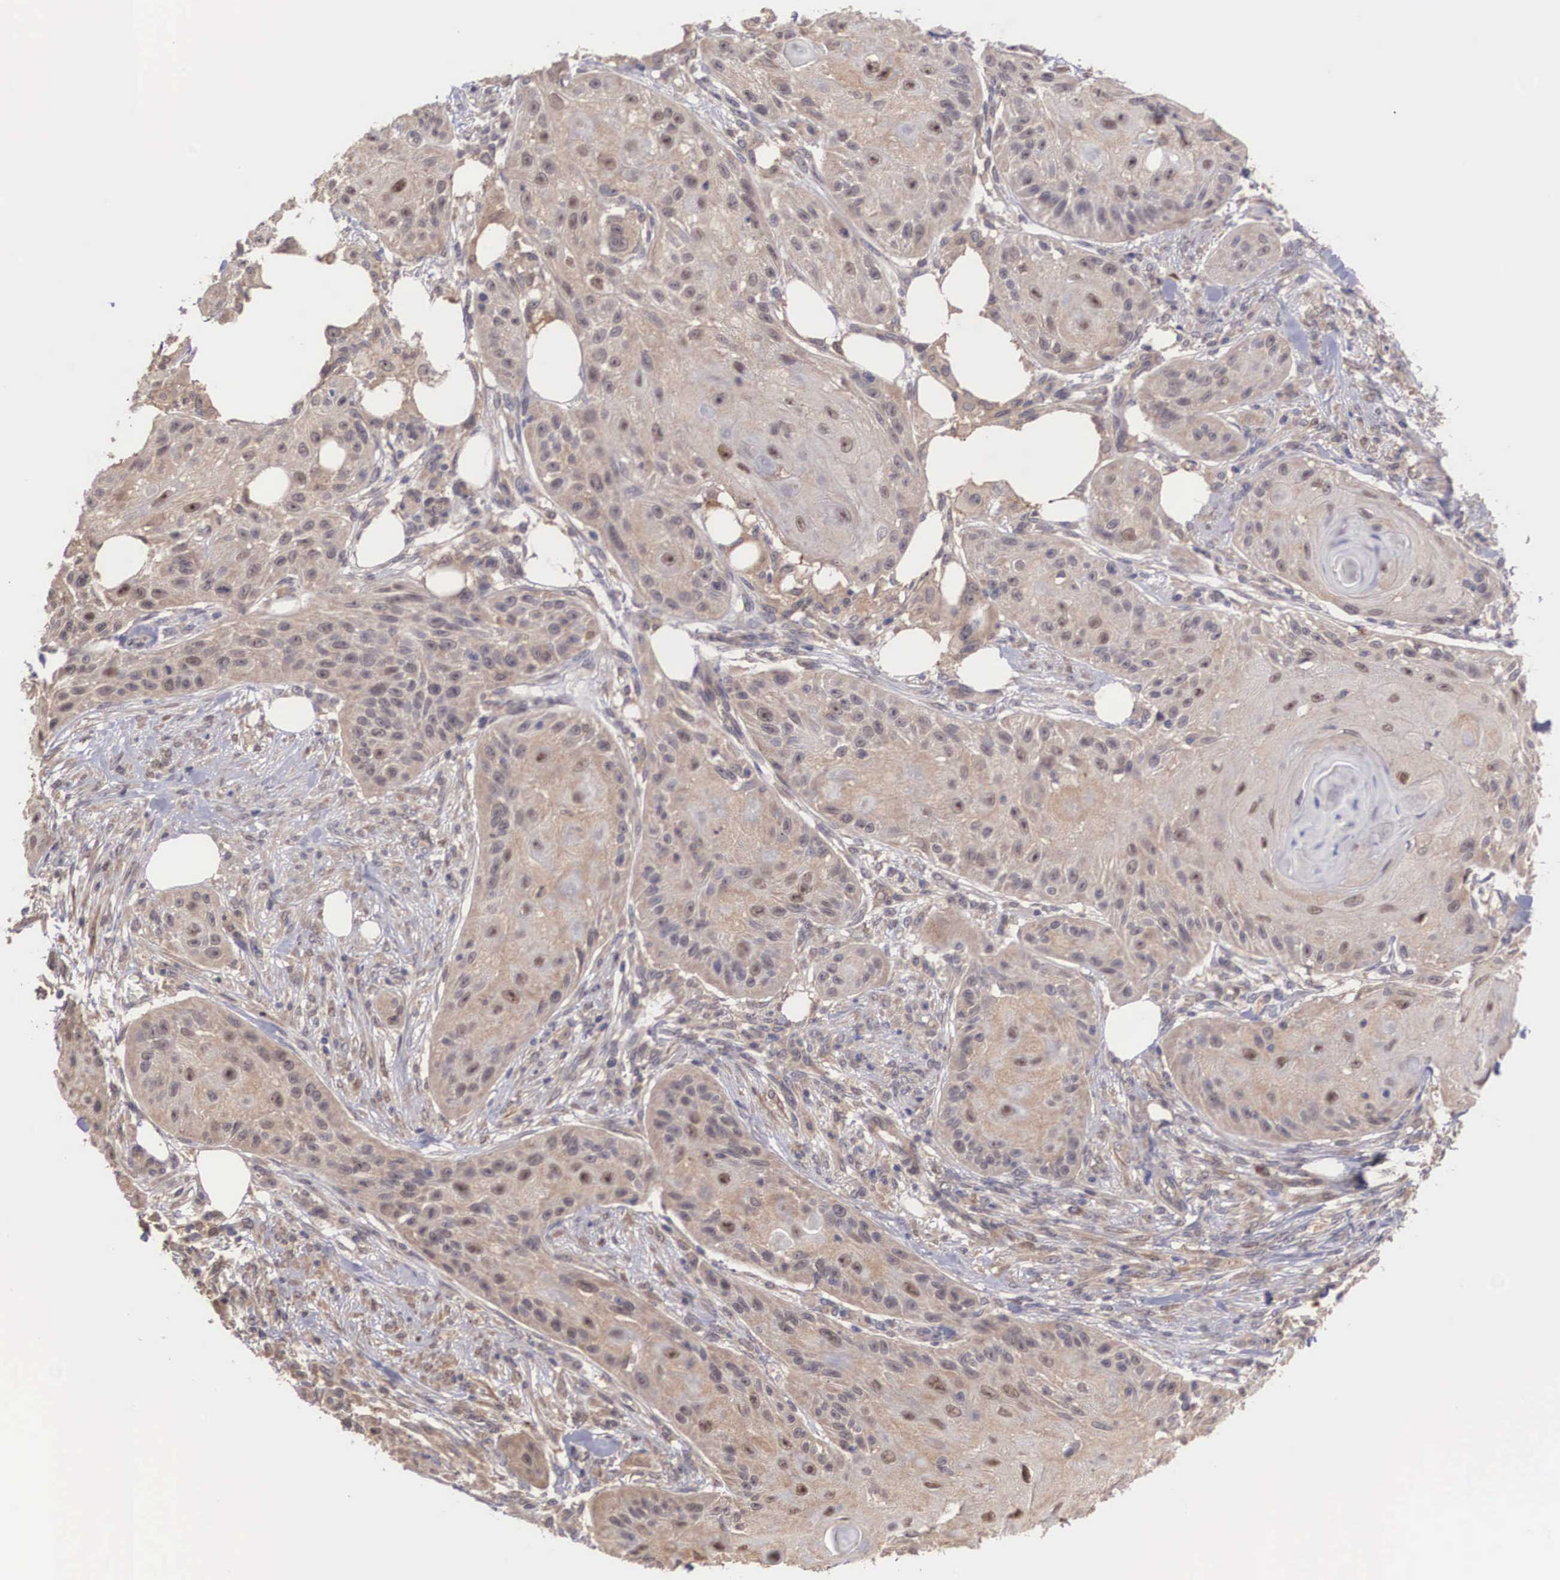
{"staining": {"intensity": "weak", "quantity": "25%-75%", "location": "cytoplasmic/membranous,nuclear"}, "tissue": "skin cancer", "cell_type": "Tumor cells", "image_type": "cancer", "snomed": [{"axis": "morphology", "description": "Squamous cell carcinoma, NOS"}, {"axis": "topography", "description": "Skin"}], "caption": "Skin squamous cell carcinoma stained for a protein (brown) shows weak cytoplasmic/membranous and nuclear positive positivity in about 25%-75% of tumor cells.", "gene": "DNAJB7", "patient": {"sex": "female", "age": 88}}